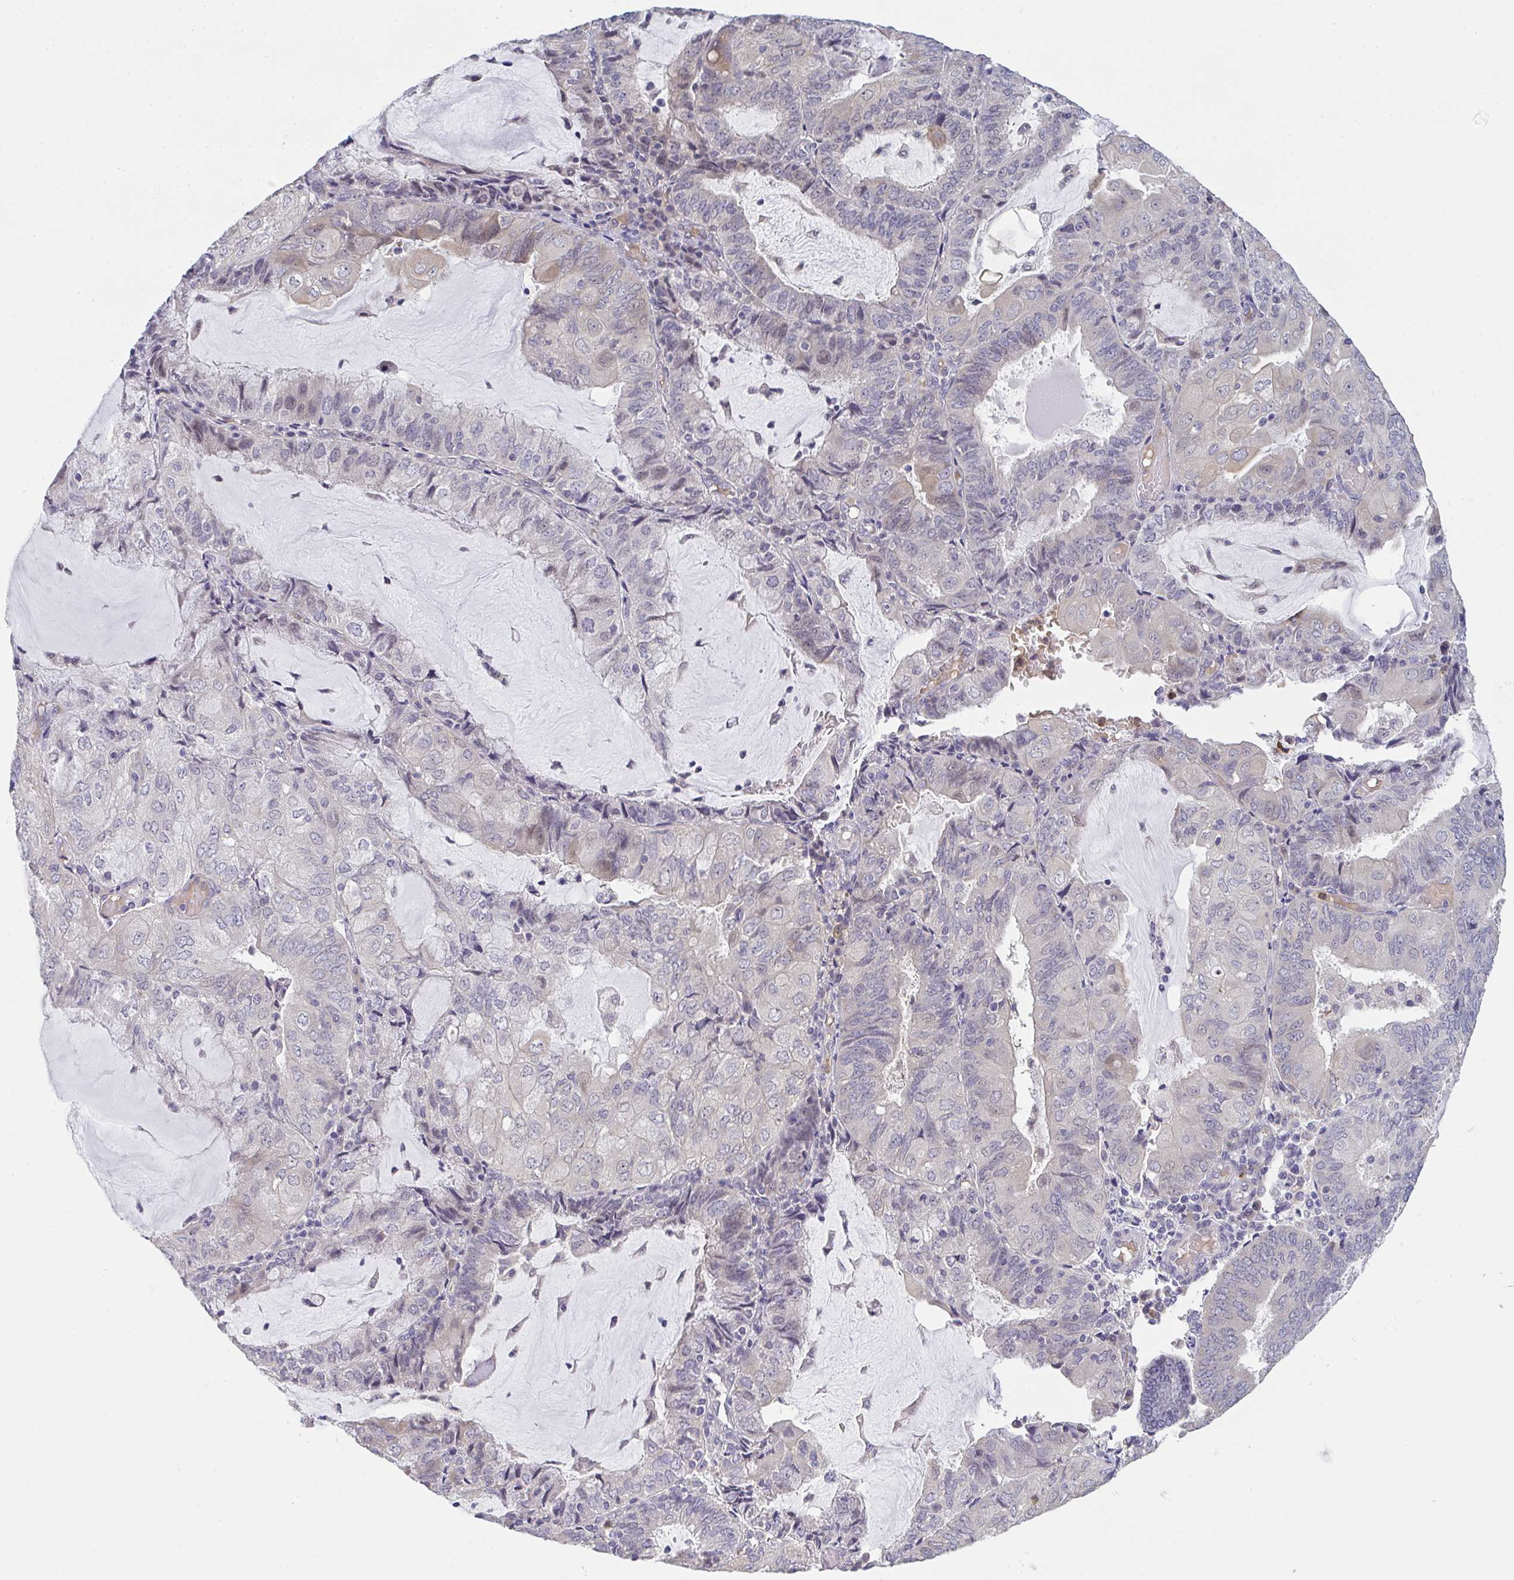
{"staining": {"intensity": "weak", "quantity": "<25%", "location": "cytoplasmic/membranous"}, "tissue": "endometrial cancer", "cell_type": "Tumor cells", "image_type": "cancer", "snomed": [{"axis": "morphology", "description": "Adenocarcinoma, NOS"}, {"axis": "topography", "description": "Endometrium"}], "caption": "This image is of endometrial adenocarcinoma stained with IHC to label a protein in brown with the nuclei are counter-stained blue. There is no expression in tumor cells.", "gene": "RIOK1", "patient": {"sex": "female", "age": 81}}